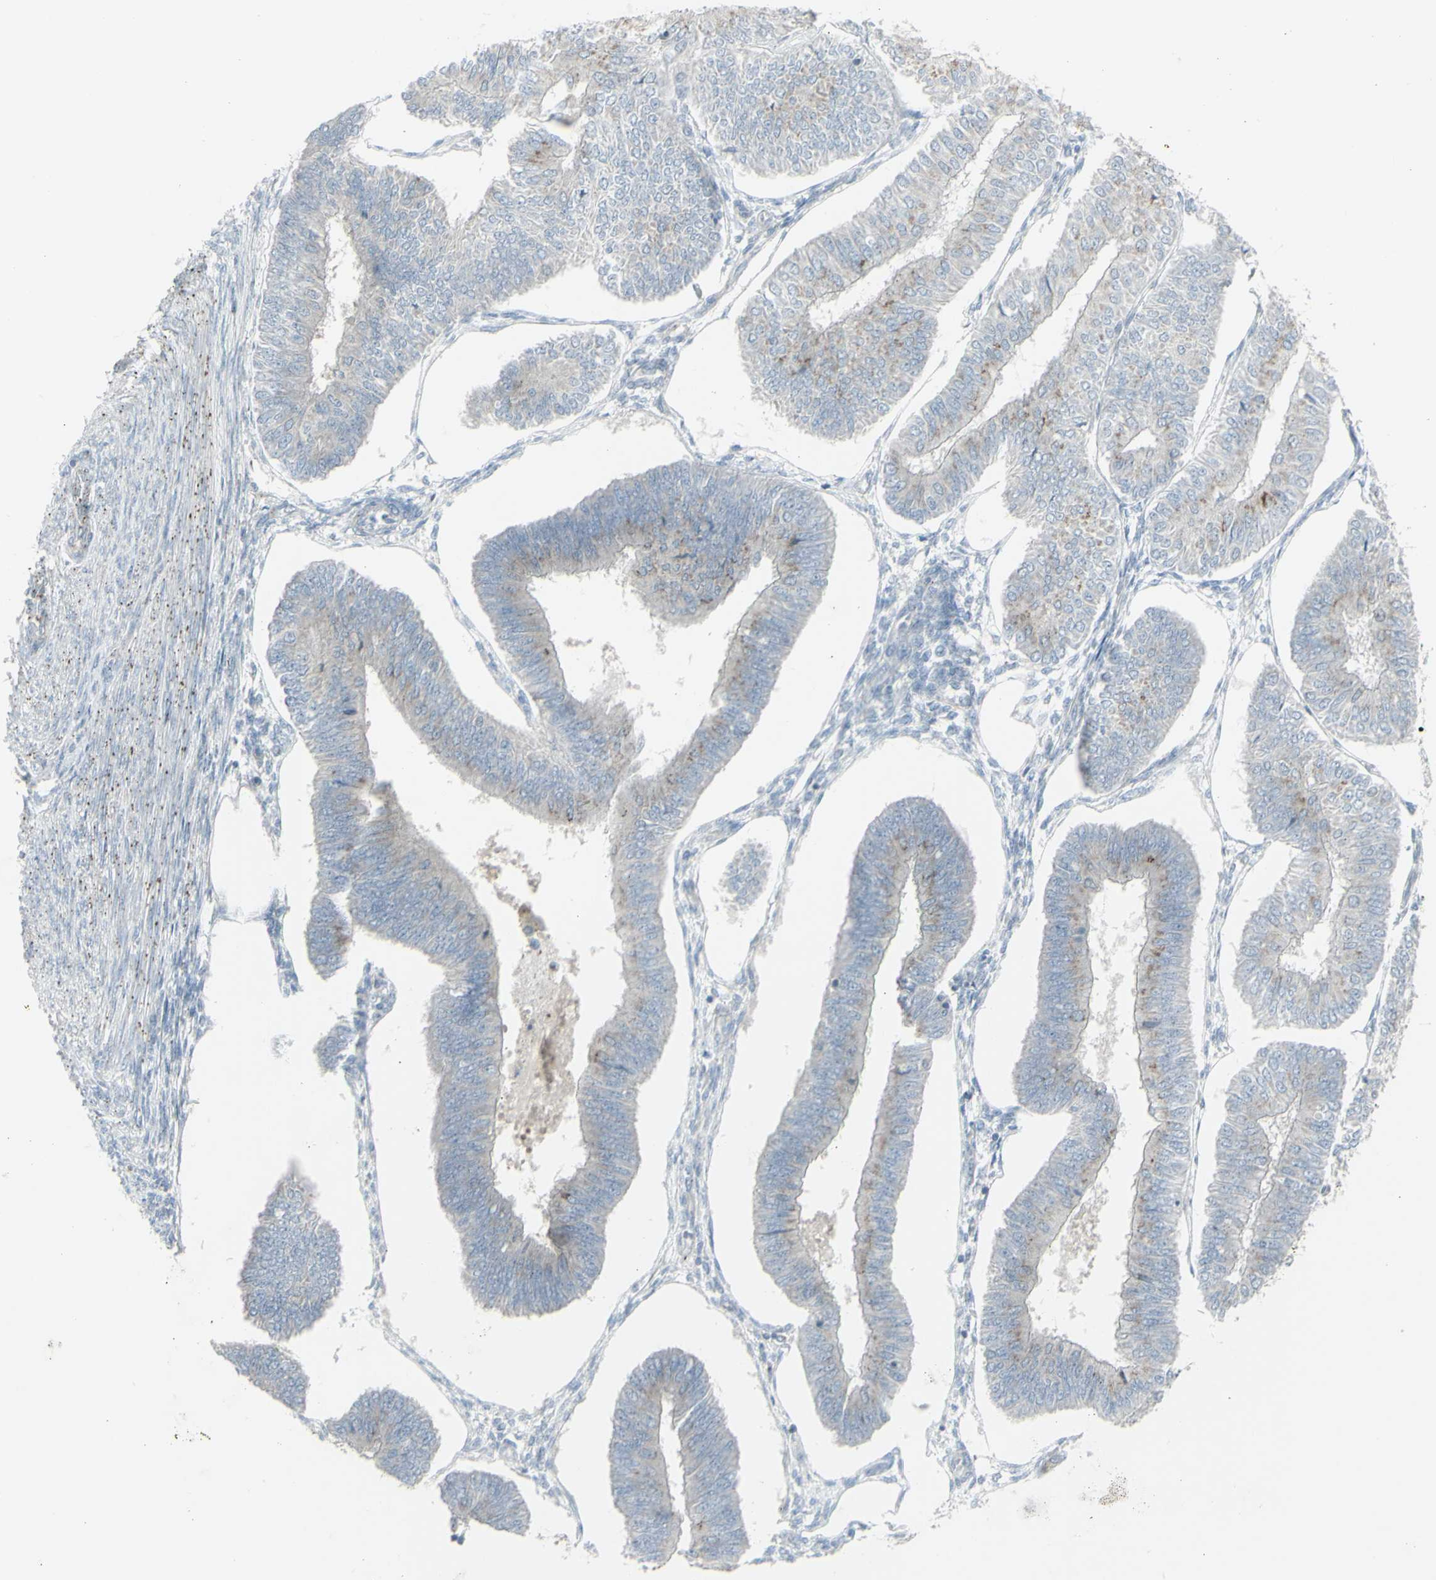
{"staining": {"intensity": "moderate", "quantity": "<25%", "location": "cytoplasmic/membranous"}, "tissue": "endometrial cancer", "cell_type": "Tumor cells", "image_type": "cancer", "snomed": [{"axis": "morphology", "description": "Adenocarcinoma, NOS"}, {"axis": "topography", "description": "Endometrium"}], "caption": "A low amount of moderate cytoplasmic/membranous expression is identified in approximately <25% of tumor cells in adenocarcinoma (endometrial) tissue. The staining is performed using DAB brown chromogen to label protein expression. The nuclei are counter-stained blue using hematoxylin.", "gene": "GALNT6", "patient": {"sex": "female", "age": 58}}